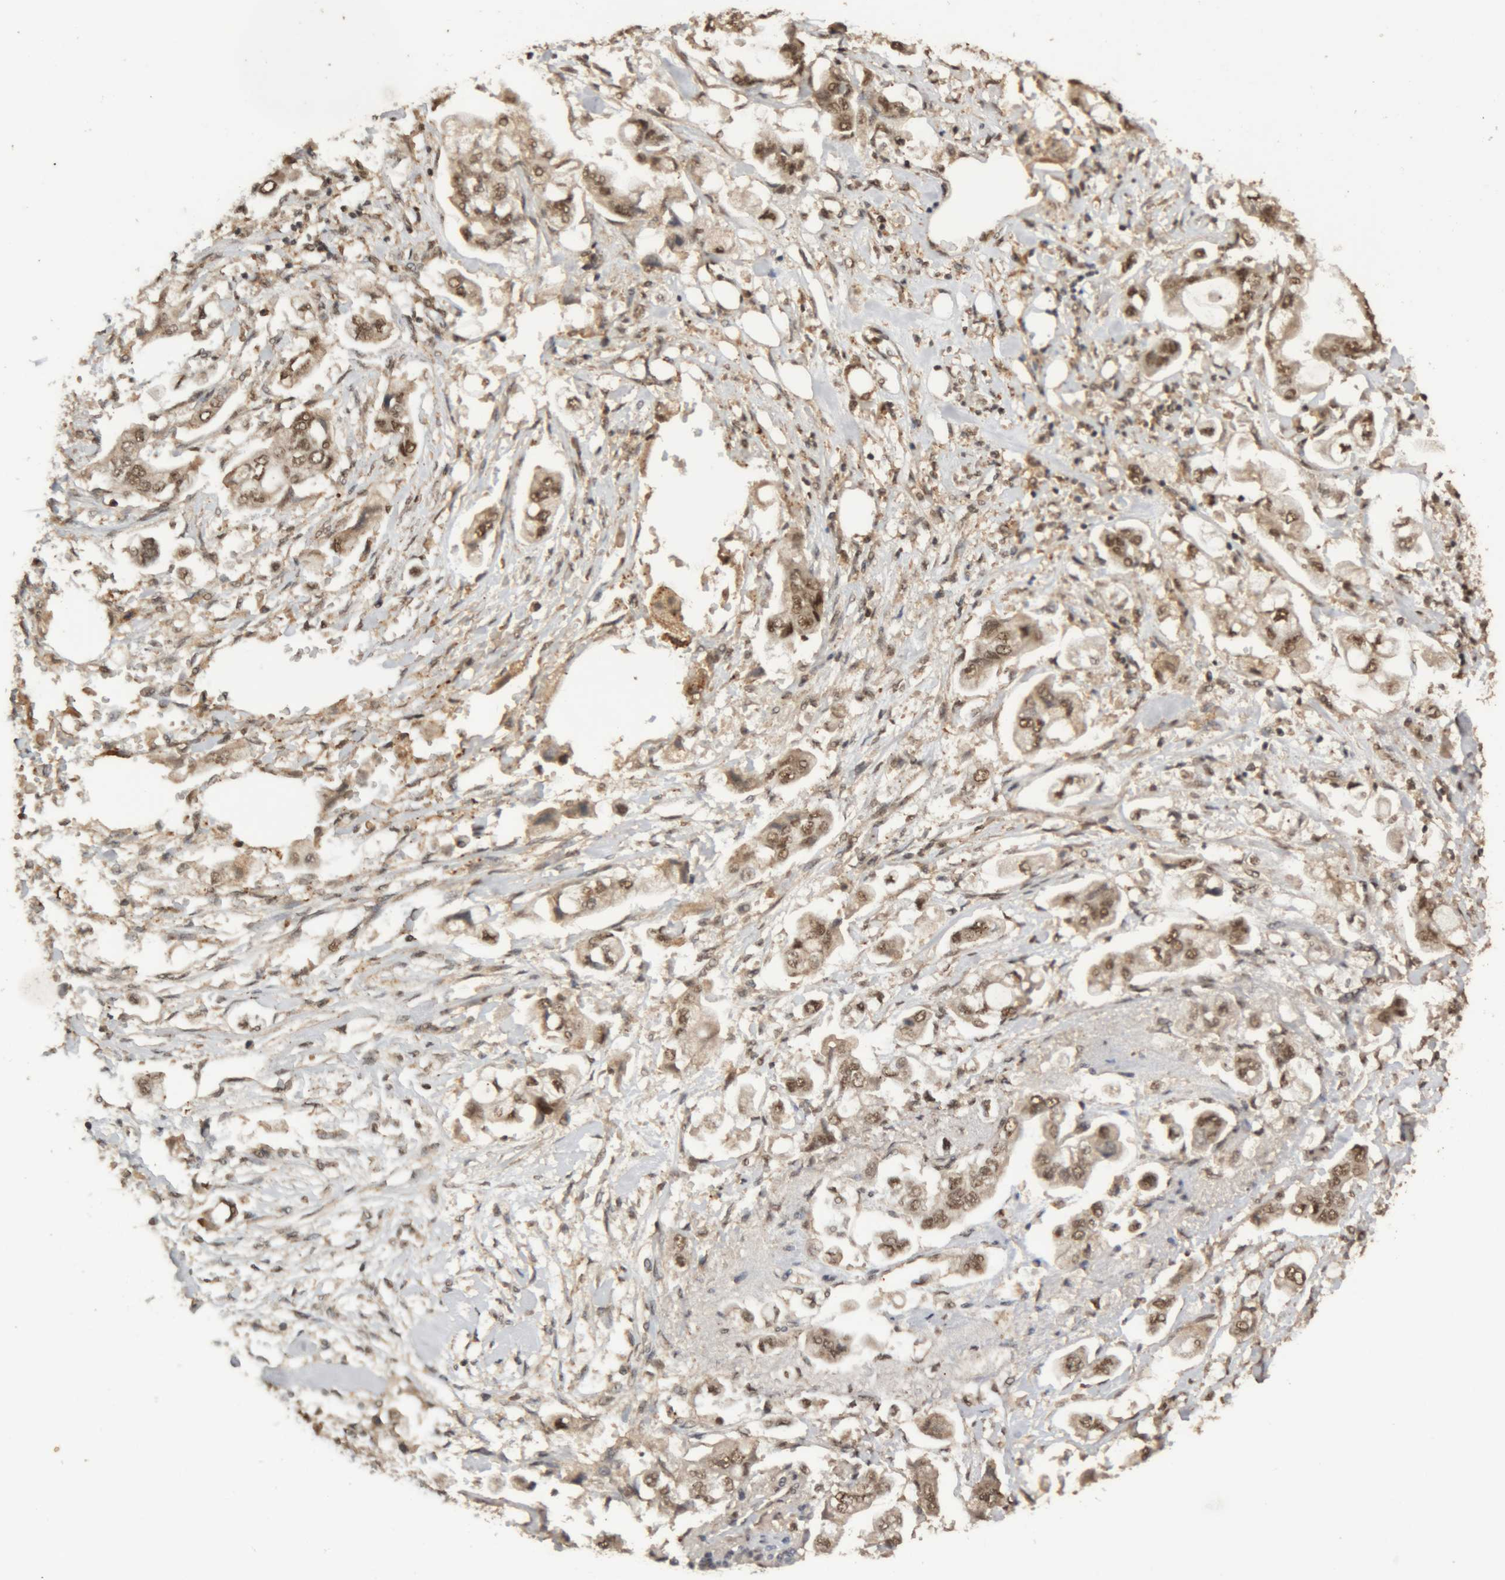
{"staining": {"intensity": "moderate", "quantity": ">75%", "location": "cytoplasmic/membranous,nuclear"}, "tissue": "stomach cancer", "cell_type": "Tumor cells", "image_type": "cancer", "snomed": [{"axis": "morphology", "description": "Adenocarcinoma, NOS"}, {"axis": "topography", "description": "Stomach"}], "caption": "This image exhibits IHC staining of human stomach cancer (adenocarcinoma), with medium moderate cytoplasmic/membranous and nuclear positivity in about >75% of tumor cells.", "gene": "KEAP1", "patient": {"sex": "male", "age": 62}}